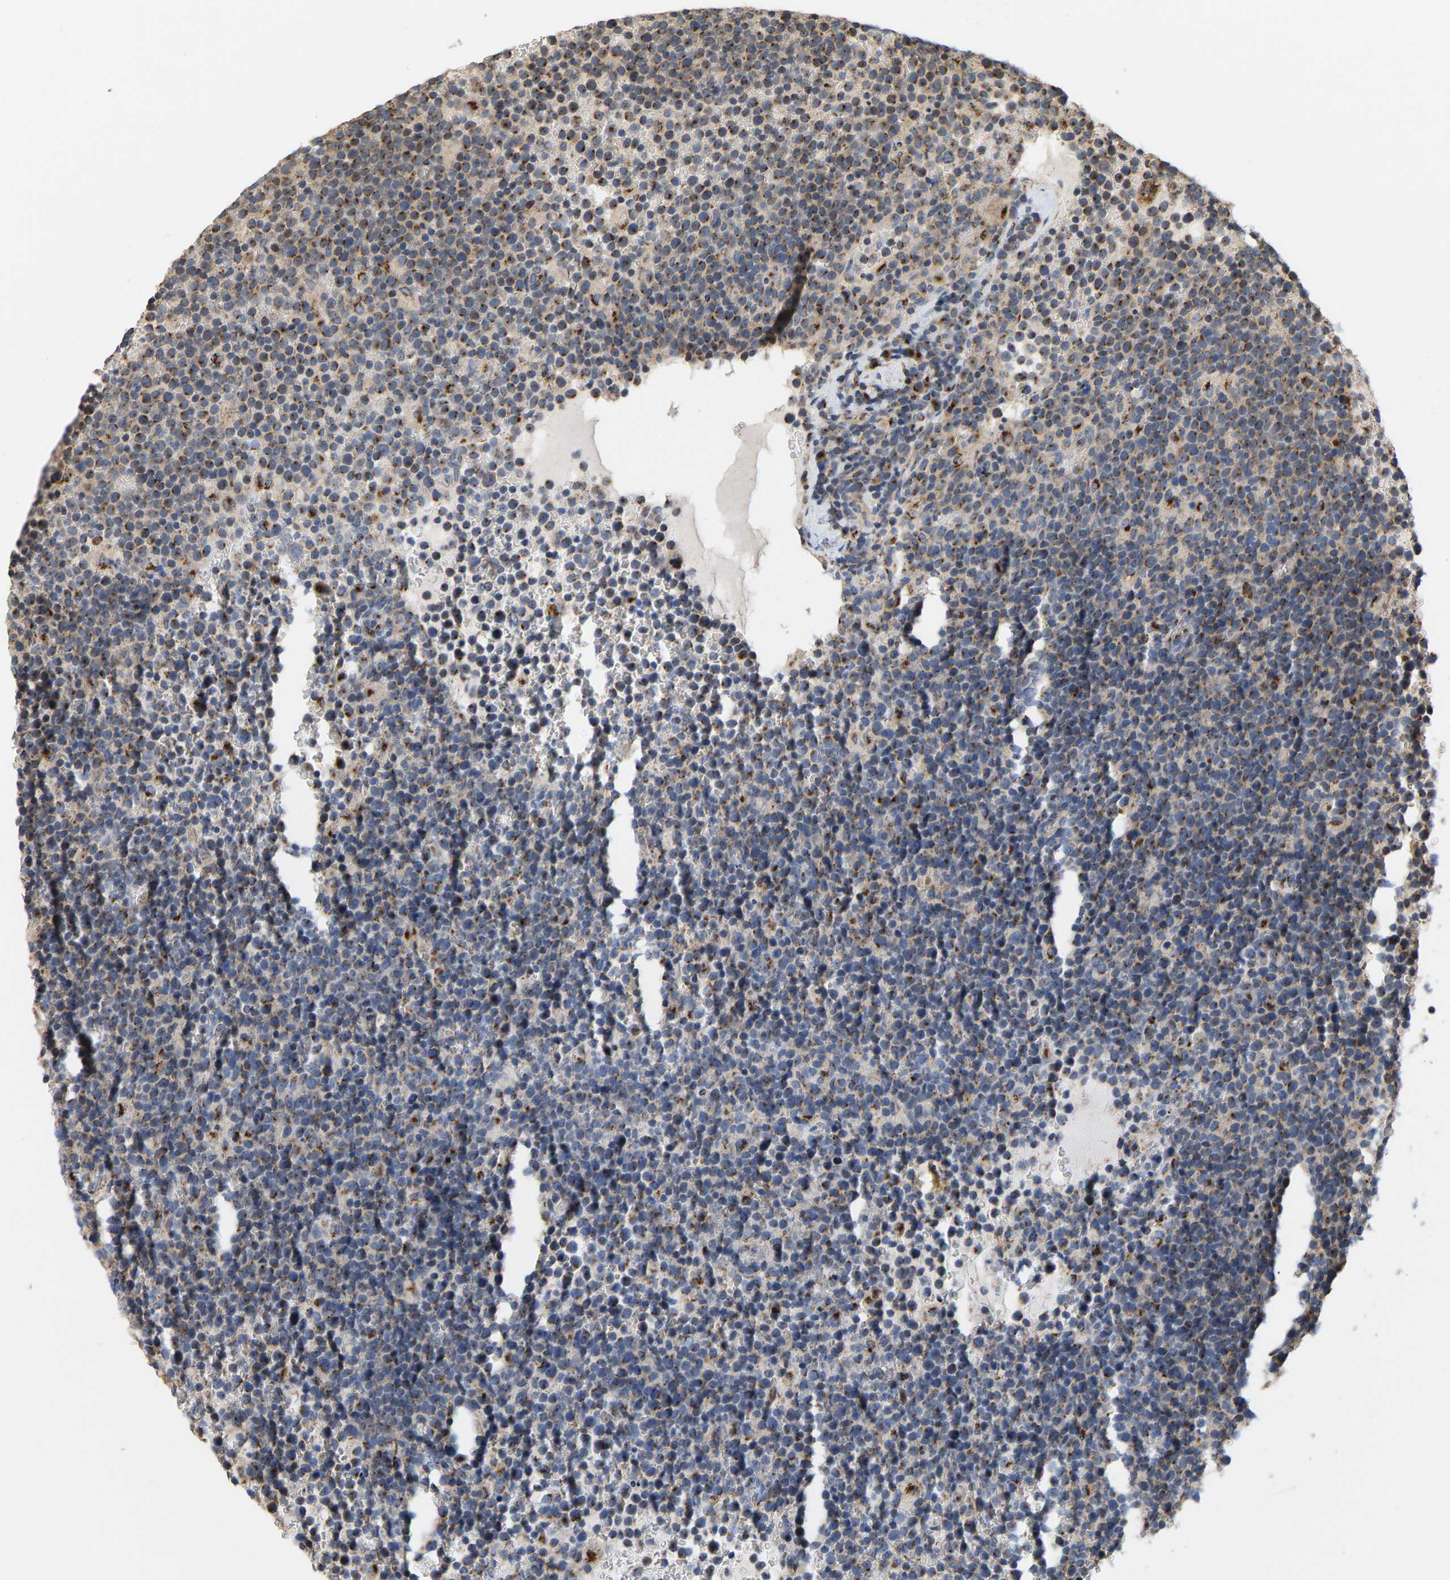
{"staining": {"intensity": "moderate", "quantity": ">75%", "location": "cytoplasmic/membranous"}, "tissue": "lymphoma", "cell_type": "Tumor cells", "image_type": "cancer", "snomed": [{"axis": "morphology", "description": "Malignant lymphoma, non-Hodgkin's type, High grade"}, {"axis": "topography", "description": "Lymph node"}], "caption": "The micrograph reveals staining of malignant lymphoma, non-Hodgkin's type (high-grade), revealing moderate cytoplasmic/membranous protein positivity (brown color) within tumor cells.", "gene": "YIPF4", "patient": {"sex": "male", "age": 61}}